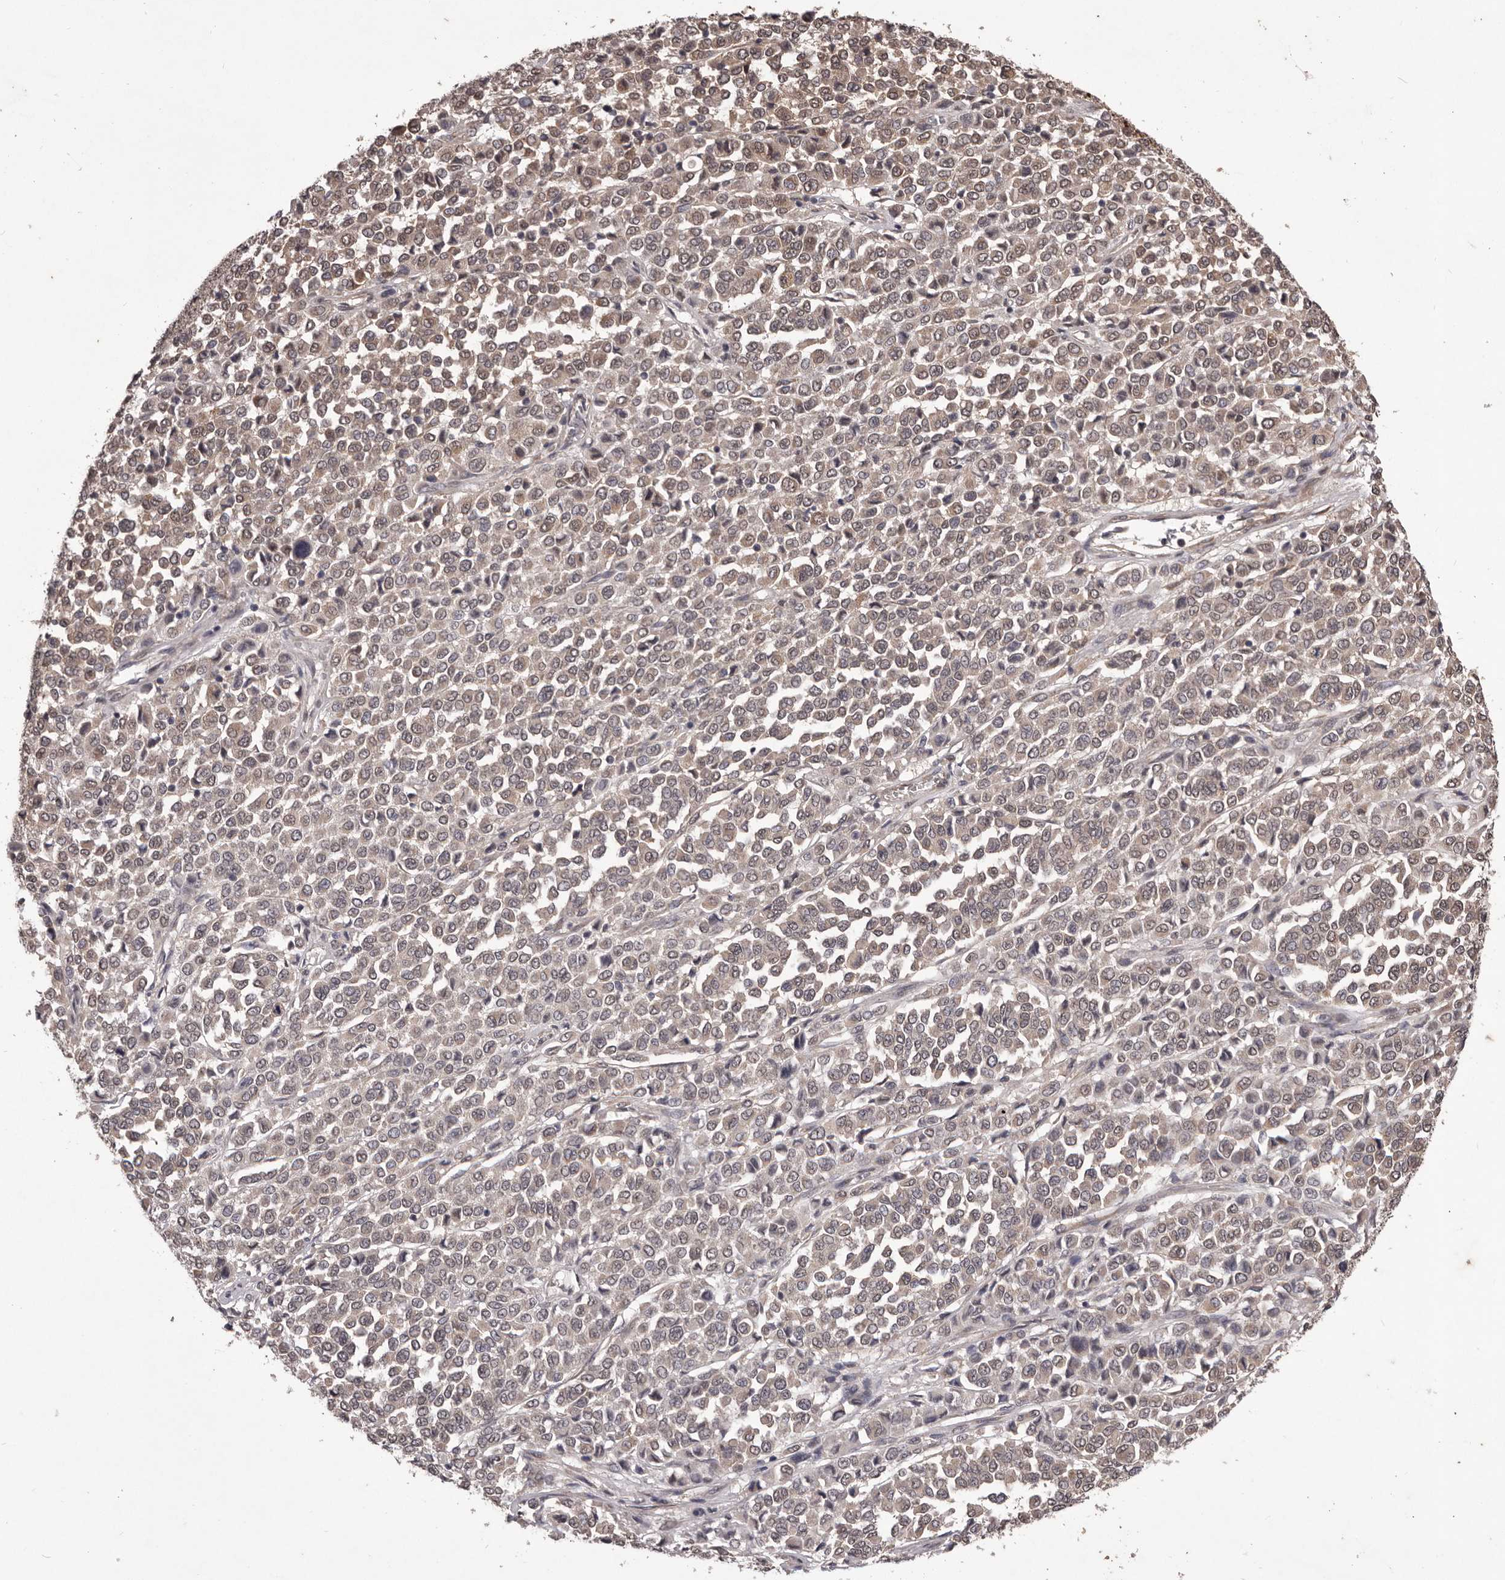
{"staining": {"intensity": "weak", "quantity": "25%-75%", "location": "cytoplasmic/membranous,nuclear"}, "tissue": "melanoma", "cell_type": "Tumor cells", "image_type": "cancer", "snomed": [{"axis": "morphology", "description": "Malignant melanoma, Metastatic site"}, {"axis": "topography", "description": "Pancreas"}], "caption": "Brown immunohistochemical staining in human malignant melanoma (metastatic site) shows weak cytoplasmic/membranous and nuclear expression in approximately 25%-75% of tumor cells.", "gene": "CELF3", "patient": {"sex": "female", "age": 30}}